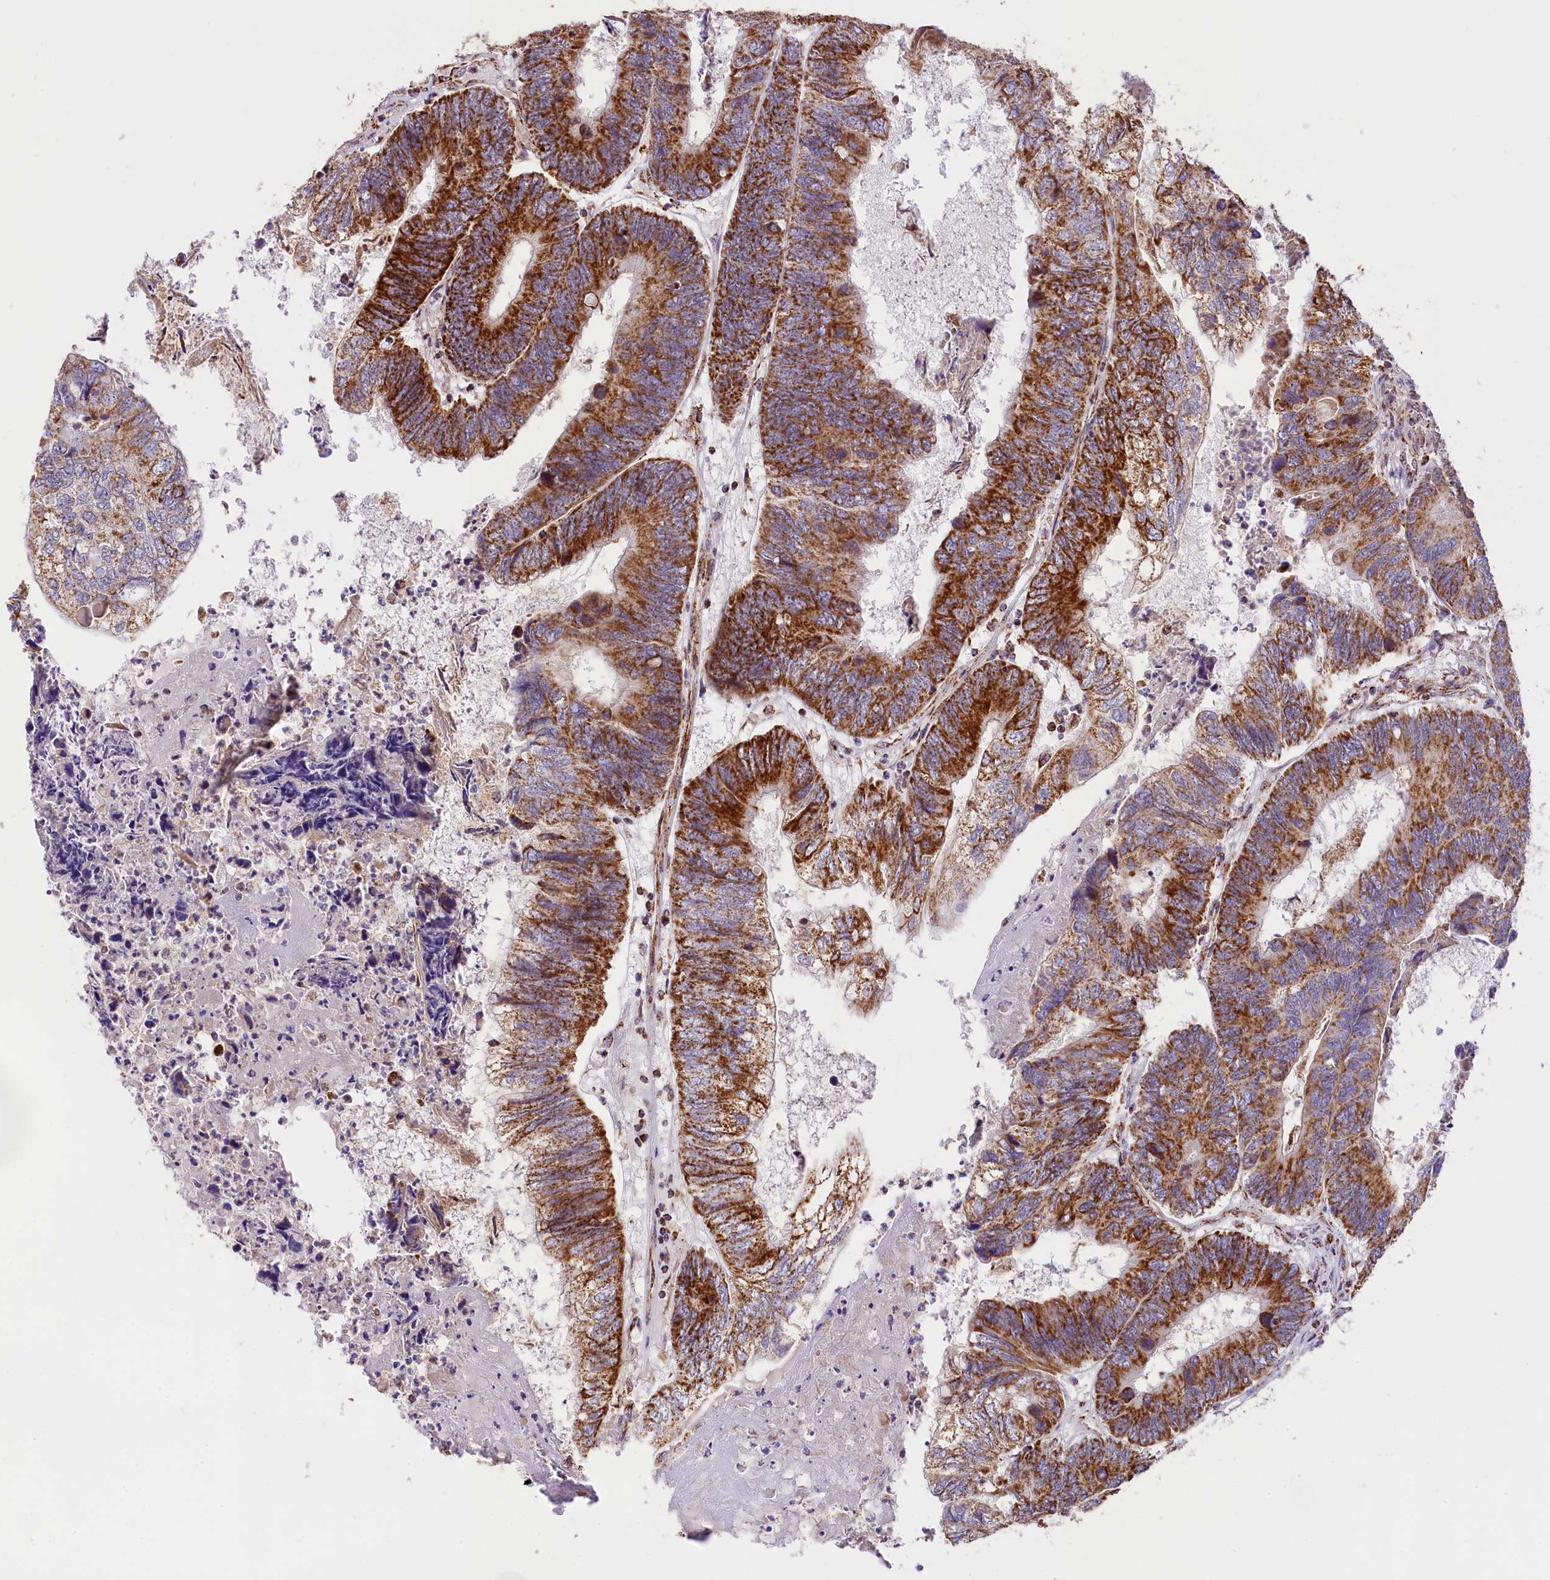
{"staining": {"intensity": "strong", "quantity": ">75%", "location": "cytoplasmic/membranous"}, "tissue": "colorectal cancer", "cell_type": "Tumor cells", "image_type": "cancer", "snomed": [{"axis": "morphology", "description": "Adenocarcinoma, NOS"}, {"axis": "topography", "description": "Colon"}], "caption": "High-magnification brightfield microscopy of adenocarcinoma (colorectal) stained with DAB (brown) and counterstained with hematoxylin (blue). tumor cells exhibit strong cytoplasmic/membranous staining is appreciated in about>75% of cells.", "gene": "NDUFA8", "patient": {"sex": "female", "age": 67}}